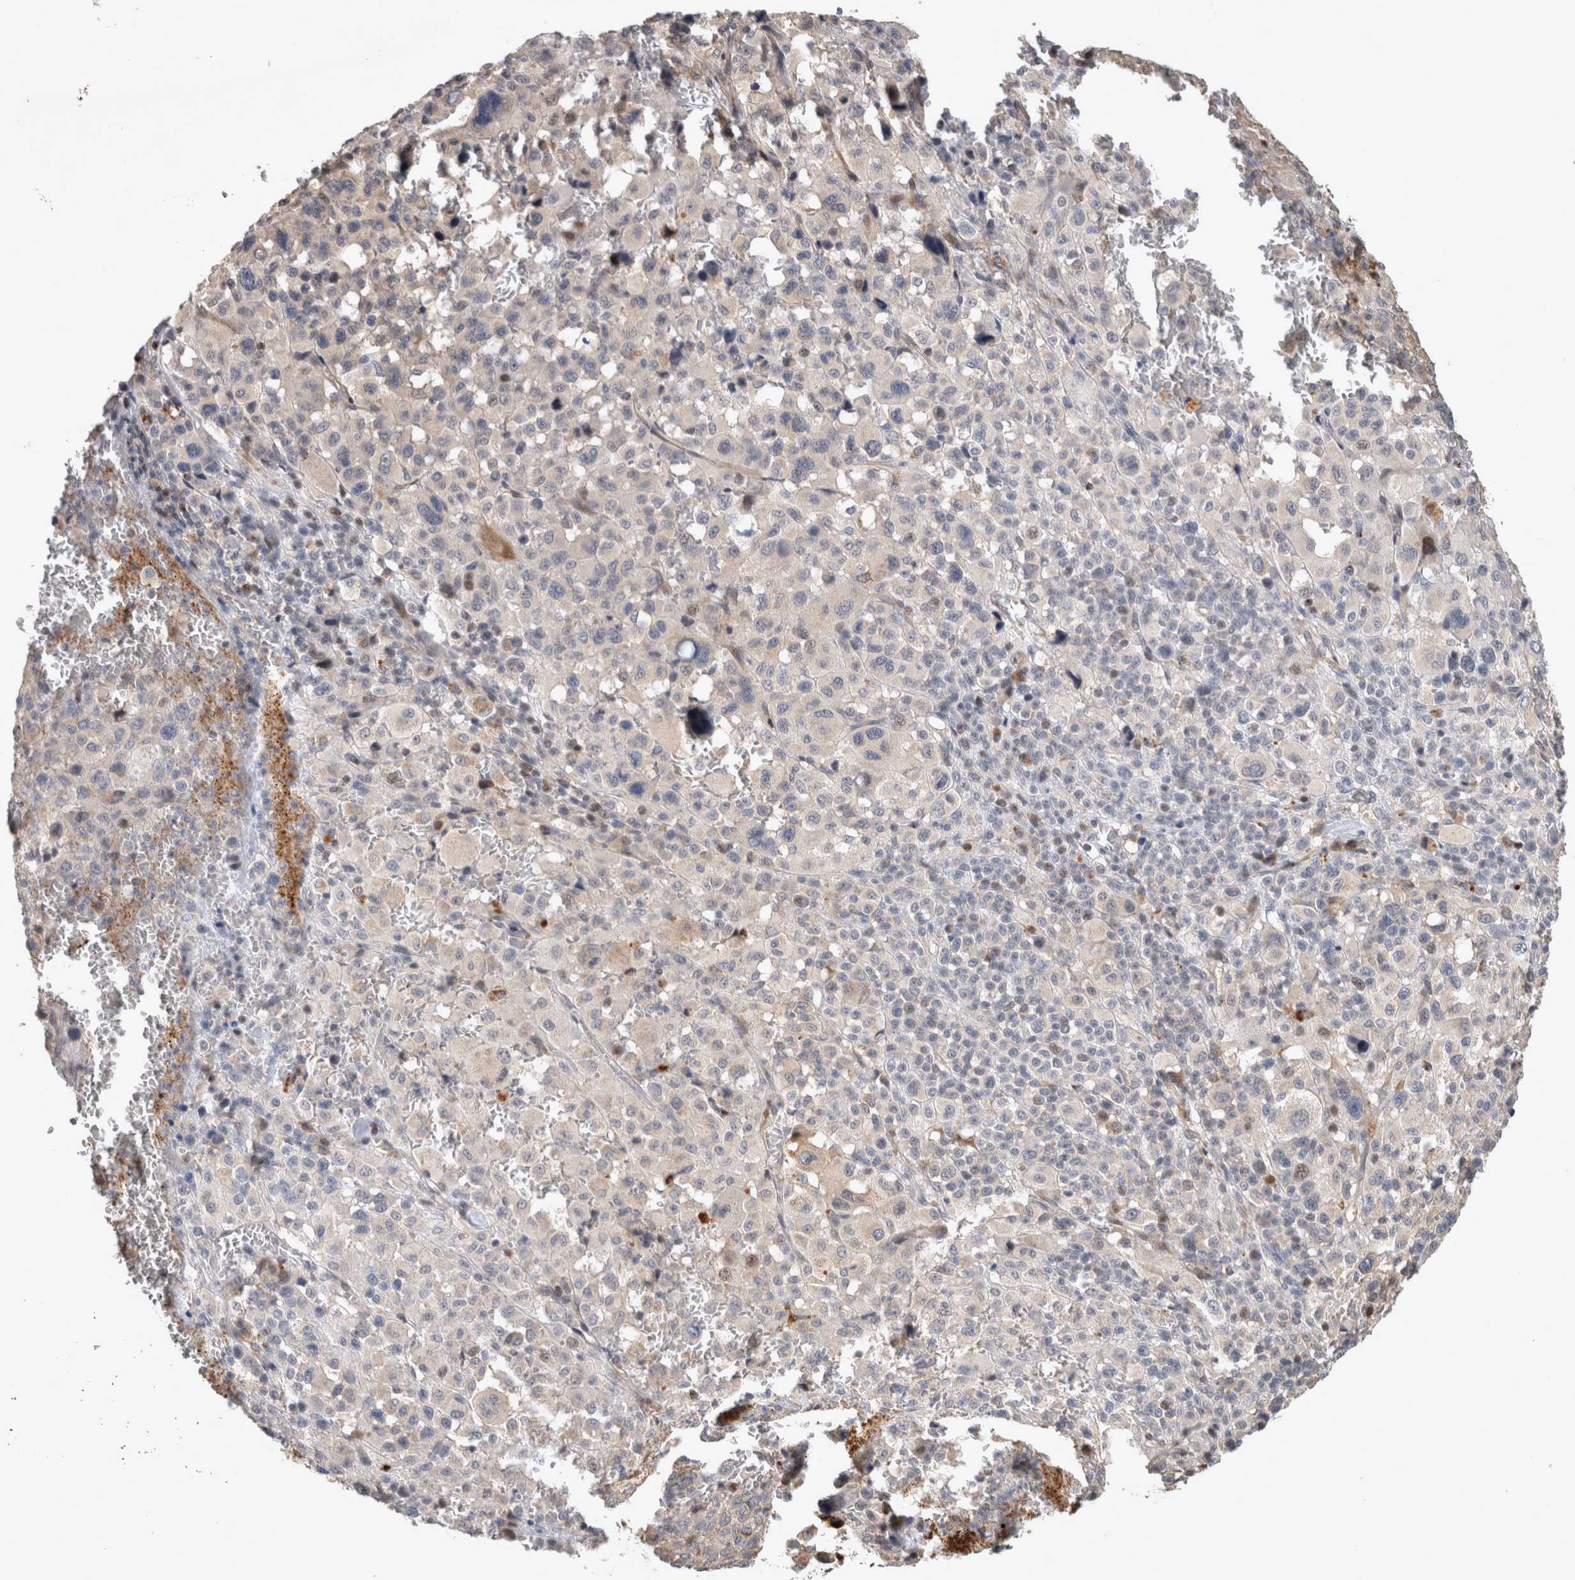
{"staining": {"intensity": "negative", "quantity": "none", "location": "none"}, "tissue": "melanoma", "cell_type": "Tumor cells", "image_type": "cancer", "snomed": [{"axis": "morphology", "description": "Malignant melanoma, Metastatic site"}, {"axis": "topography", "description": "Skin"}], "caption": "Melanoma was stained to show a protein in brown. There is no significant staining in tumor cells.", "gene": "SERAC1", "patient": {"sex": "female", "age": 74}}